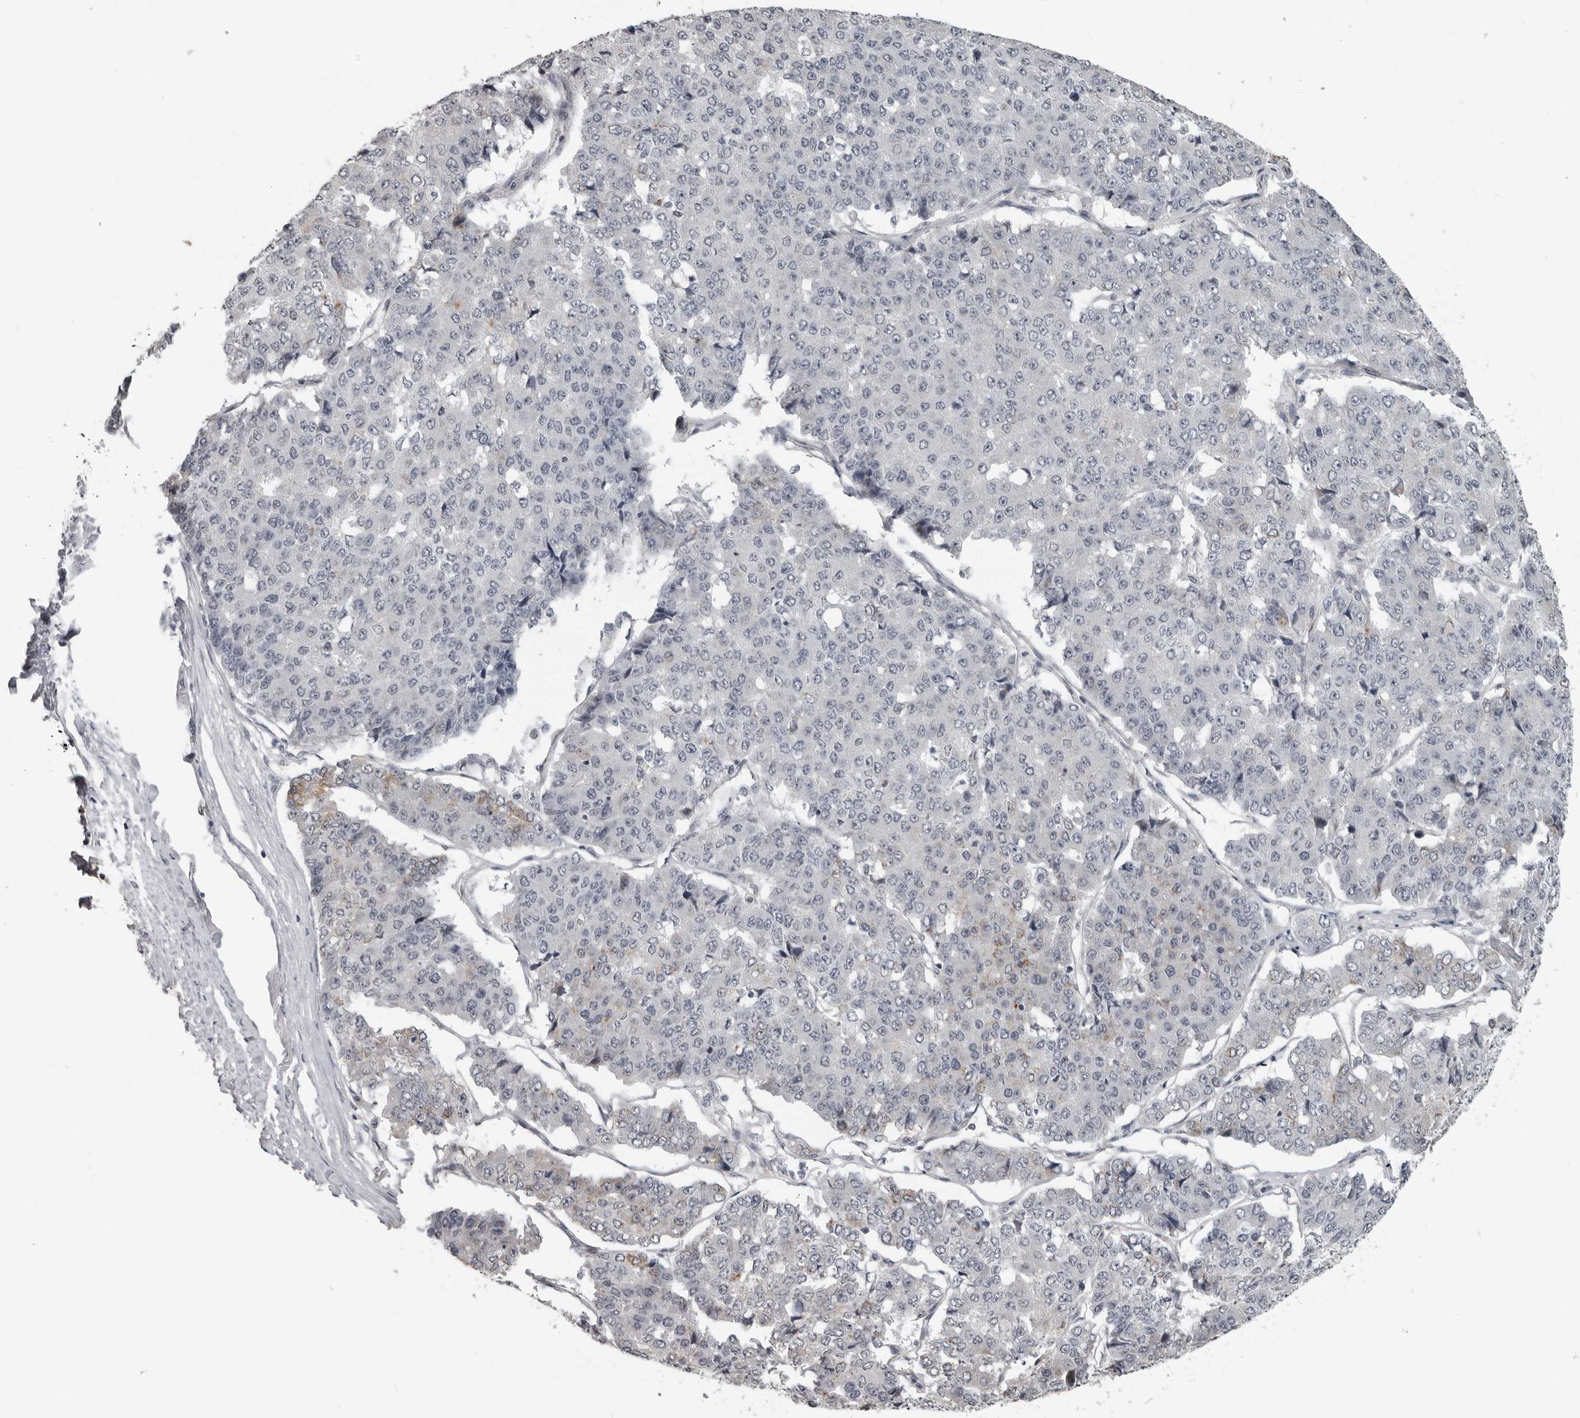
{"staining": {"intensity": "negative", "quantity": "none", "location": "none"}, "tissue": "pancreatic cancer", "cell_type": "Tumor cells", "image_type": "cancer", "snomed": [{"axis": "morphology", "description": "Adenocarcinoma, NOS"}, {"axis": "topography", "description": "Pancreas"}], "caption": "An image of human adenocarcinoma (pancreatic) is negative for staining in tumor cells.", "gene": "PRRX2", "patient": {"sex": "male", "age": 50}}